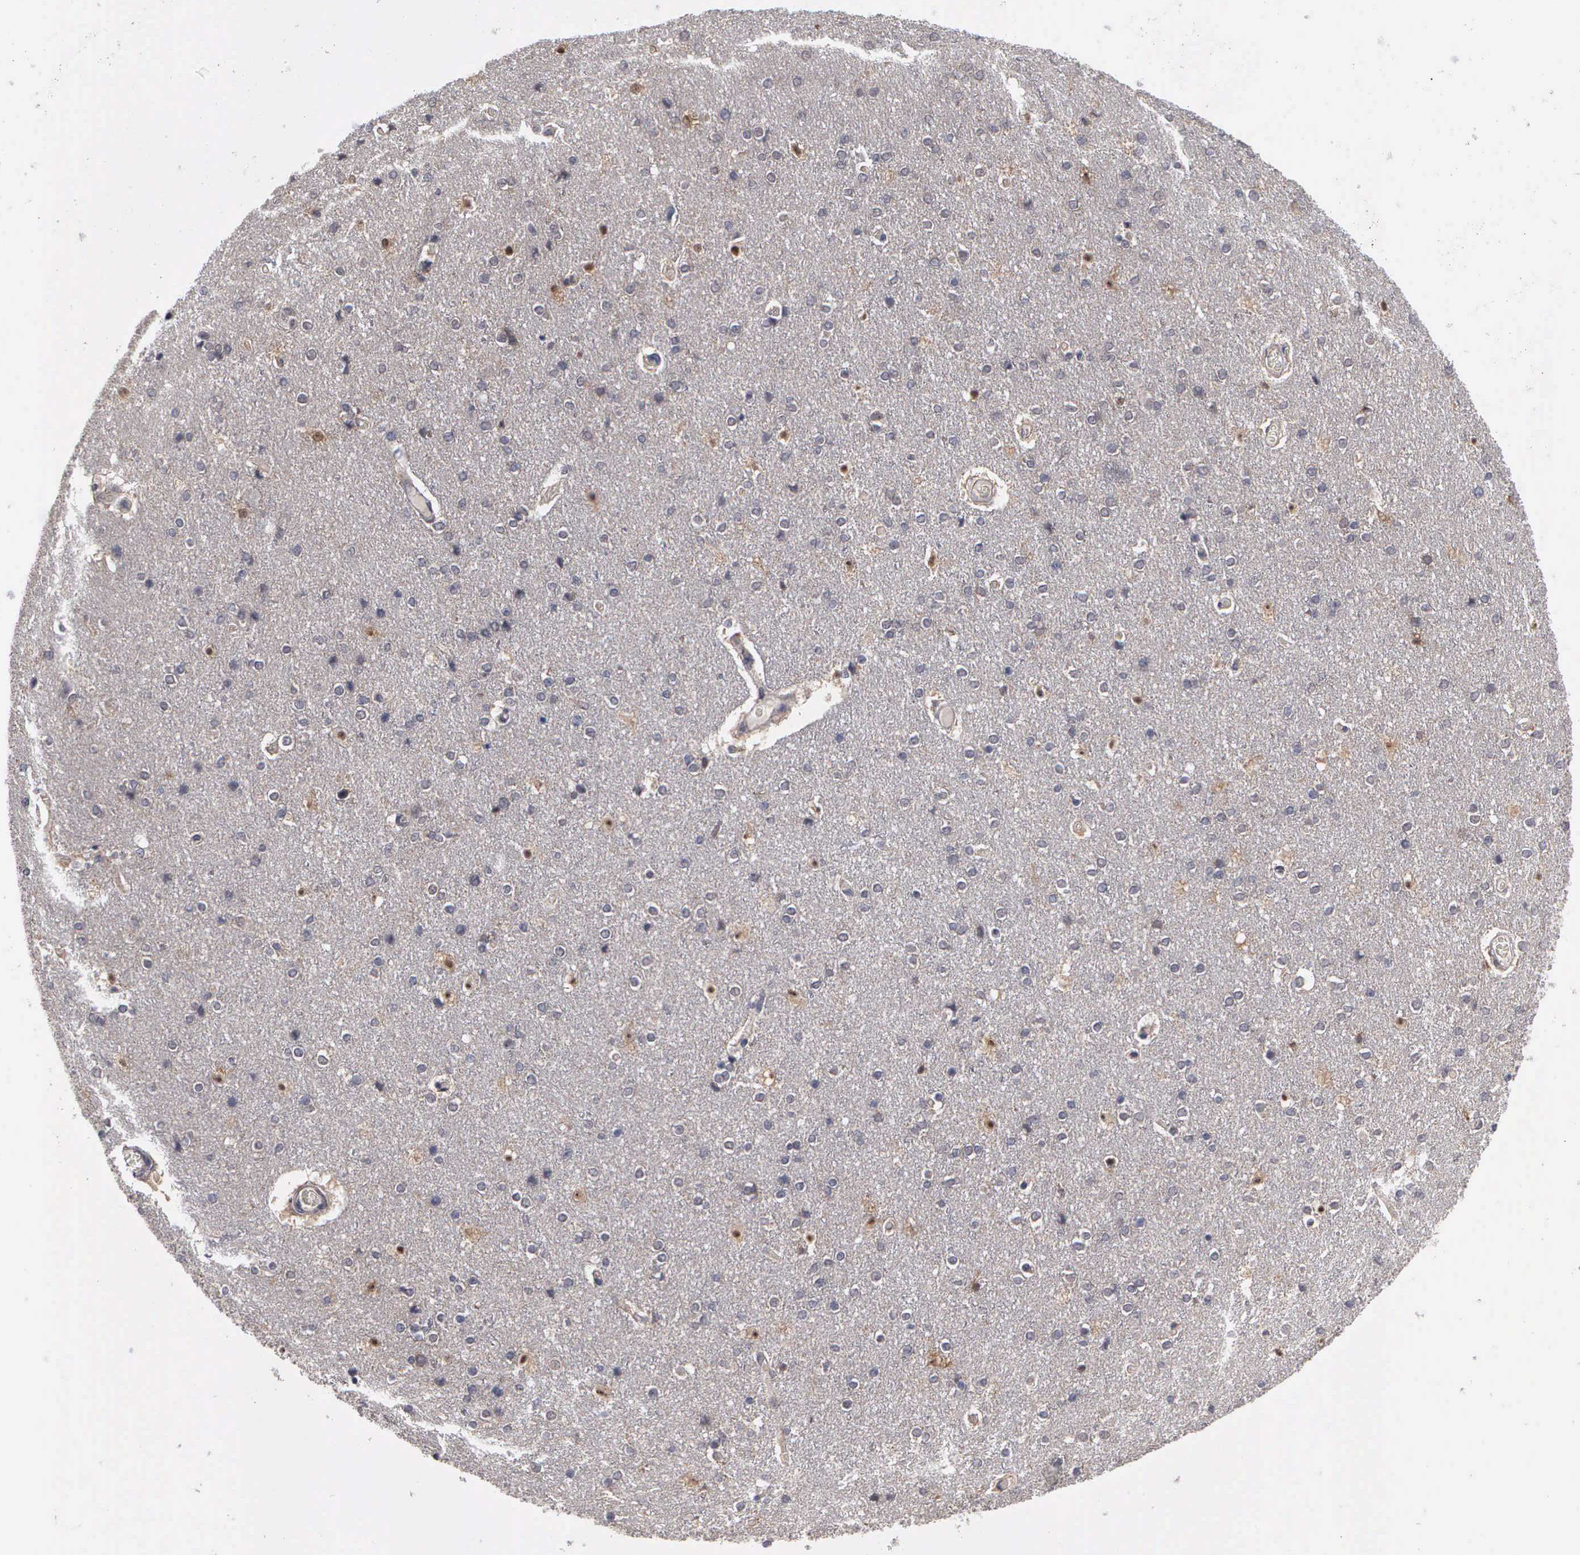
{"staining": {"intensity": "weak", "quantity": ">75%", "location": "cytoplasmic/membranous,nuclear"}, "tissue": "cerebral cortex", "cell_type": "Endothelial cells", "image_type": "normal", "snomed": [{"axis": "morphology", "description": "Normal tissue, NOS"}, {"axis": "topography", "description": "Cerebral cortex"}], "caption": "This micrograph reveals immunohistochemistry (IHC) staining of unremarkable human cerebral cortex, with low weak cytoplasmic/membranous,nuclear staining in approximately >75% of endothelial cells.", "gene": "ZBTB33", "patient": {"sex": "female", "age": 54}}